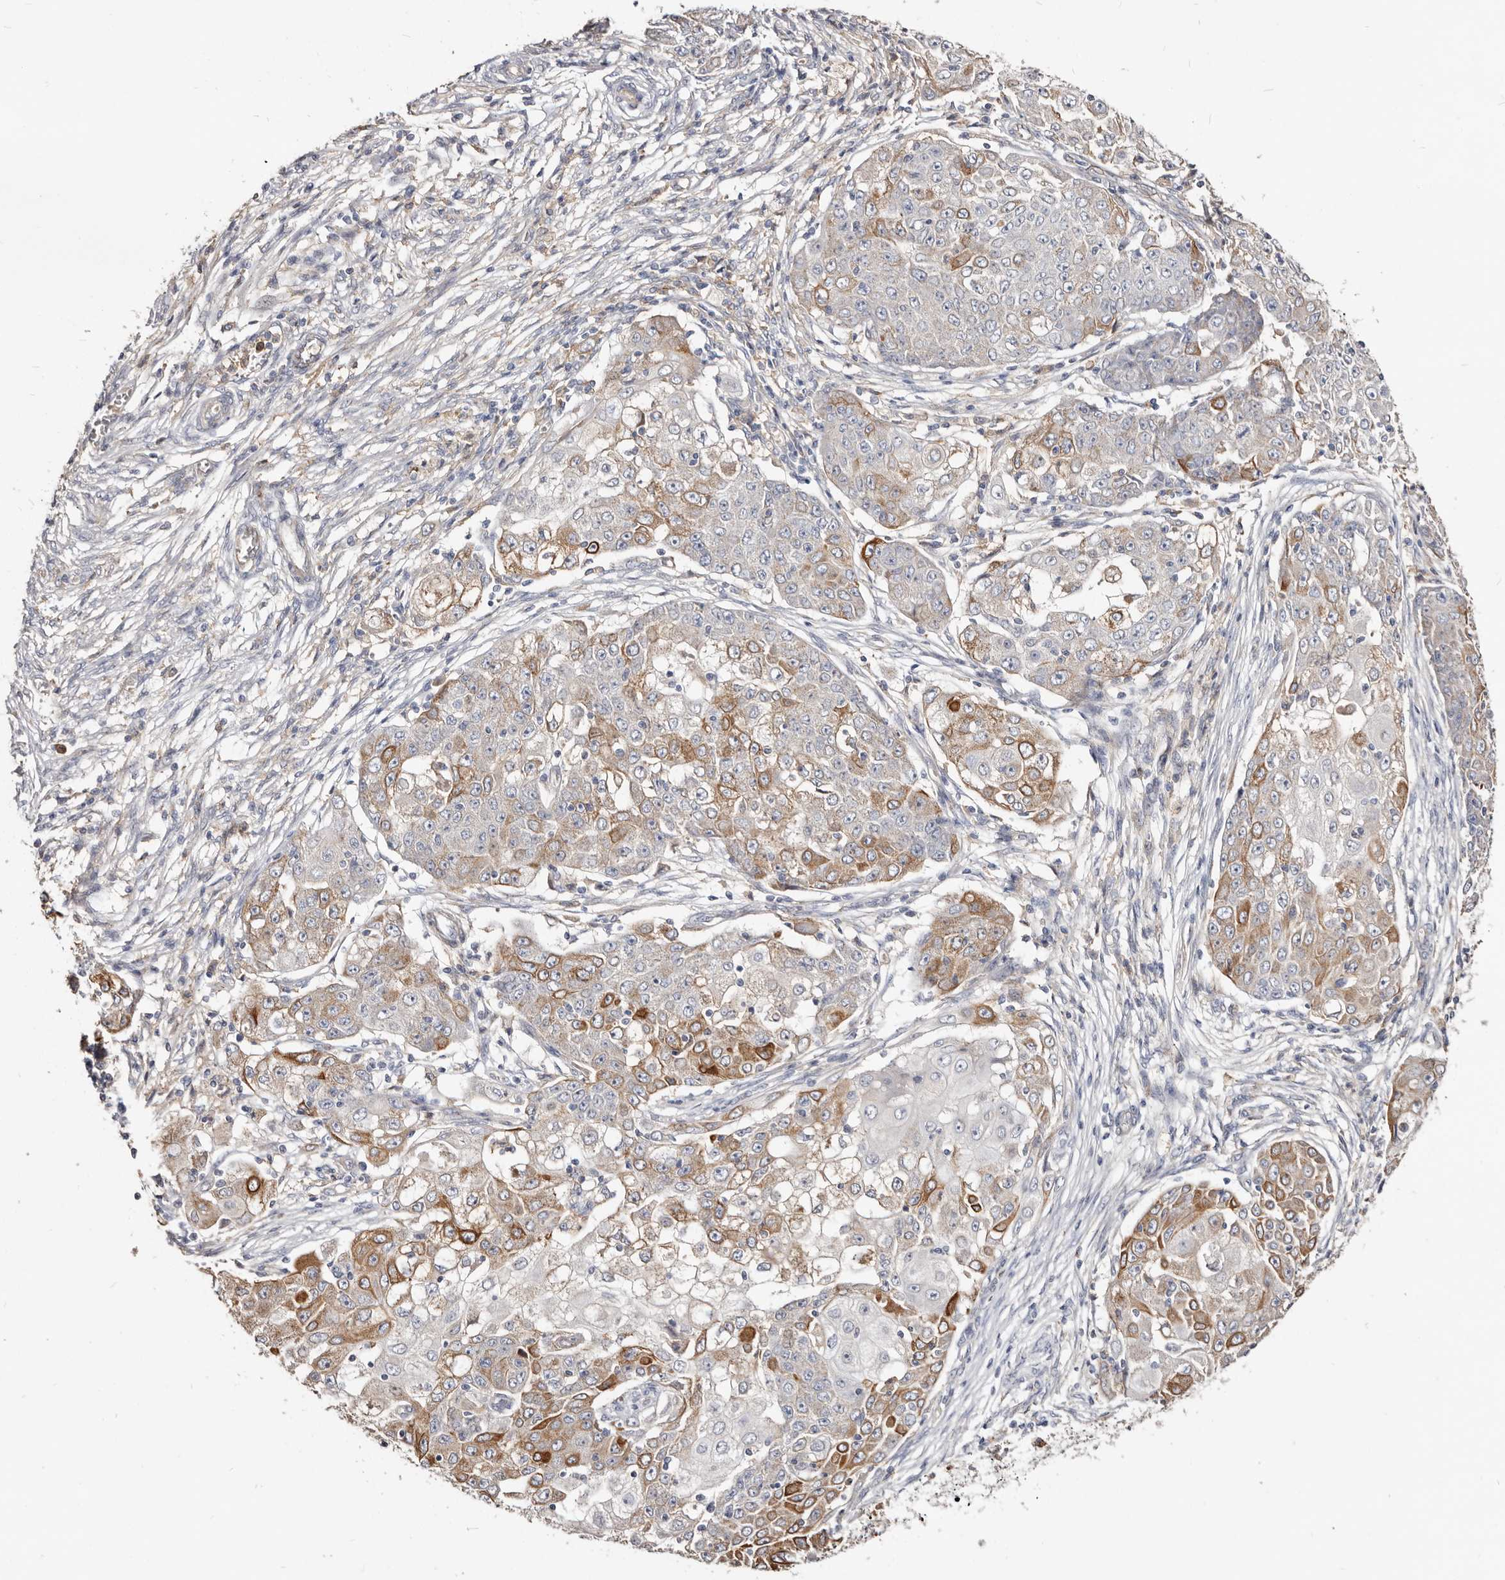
{"staining": {"intensity": "moderate", "quantity": "25%-75%", "location": "cytoplasmic/membranous"}, "tissue": "ovarian cancer", "cell_type": "Tumor cells", "image_type": "cancer", "snomed": [{"axis": "morphology", "description": "Carcinoma, endometroid"}, {"axis": "topography", "description": "Ovary"}], "caption": "A medium amount of moderate cytoplasmic/membranous staining is seen in about 25%-75% of tumor cells in ovarian endometroid carcinoma tissue. The staining is performed using DAB brown chromogen to label protein expression. The nuclei are counter-stained blue using hematoxylin.", "gene": "LRRC25", "patient": {"sex": "female", "age": 42}}